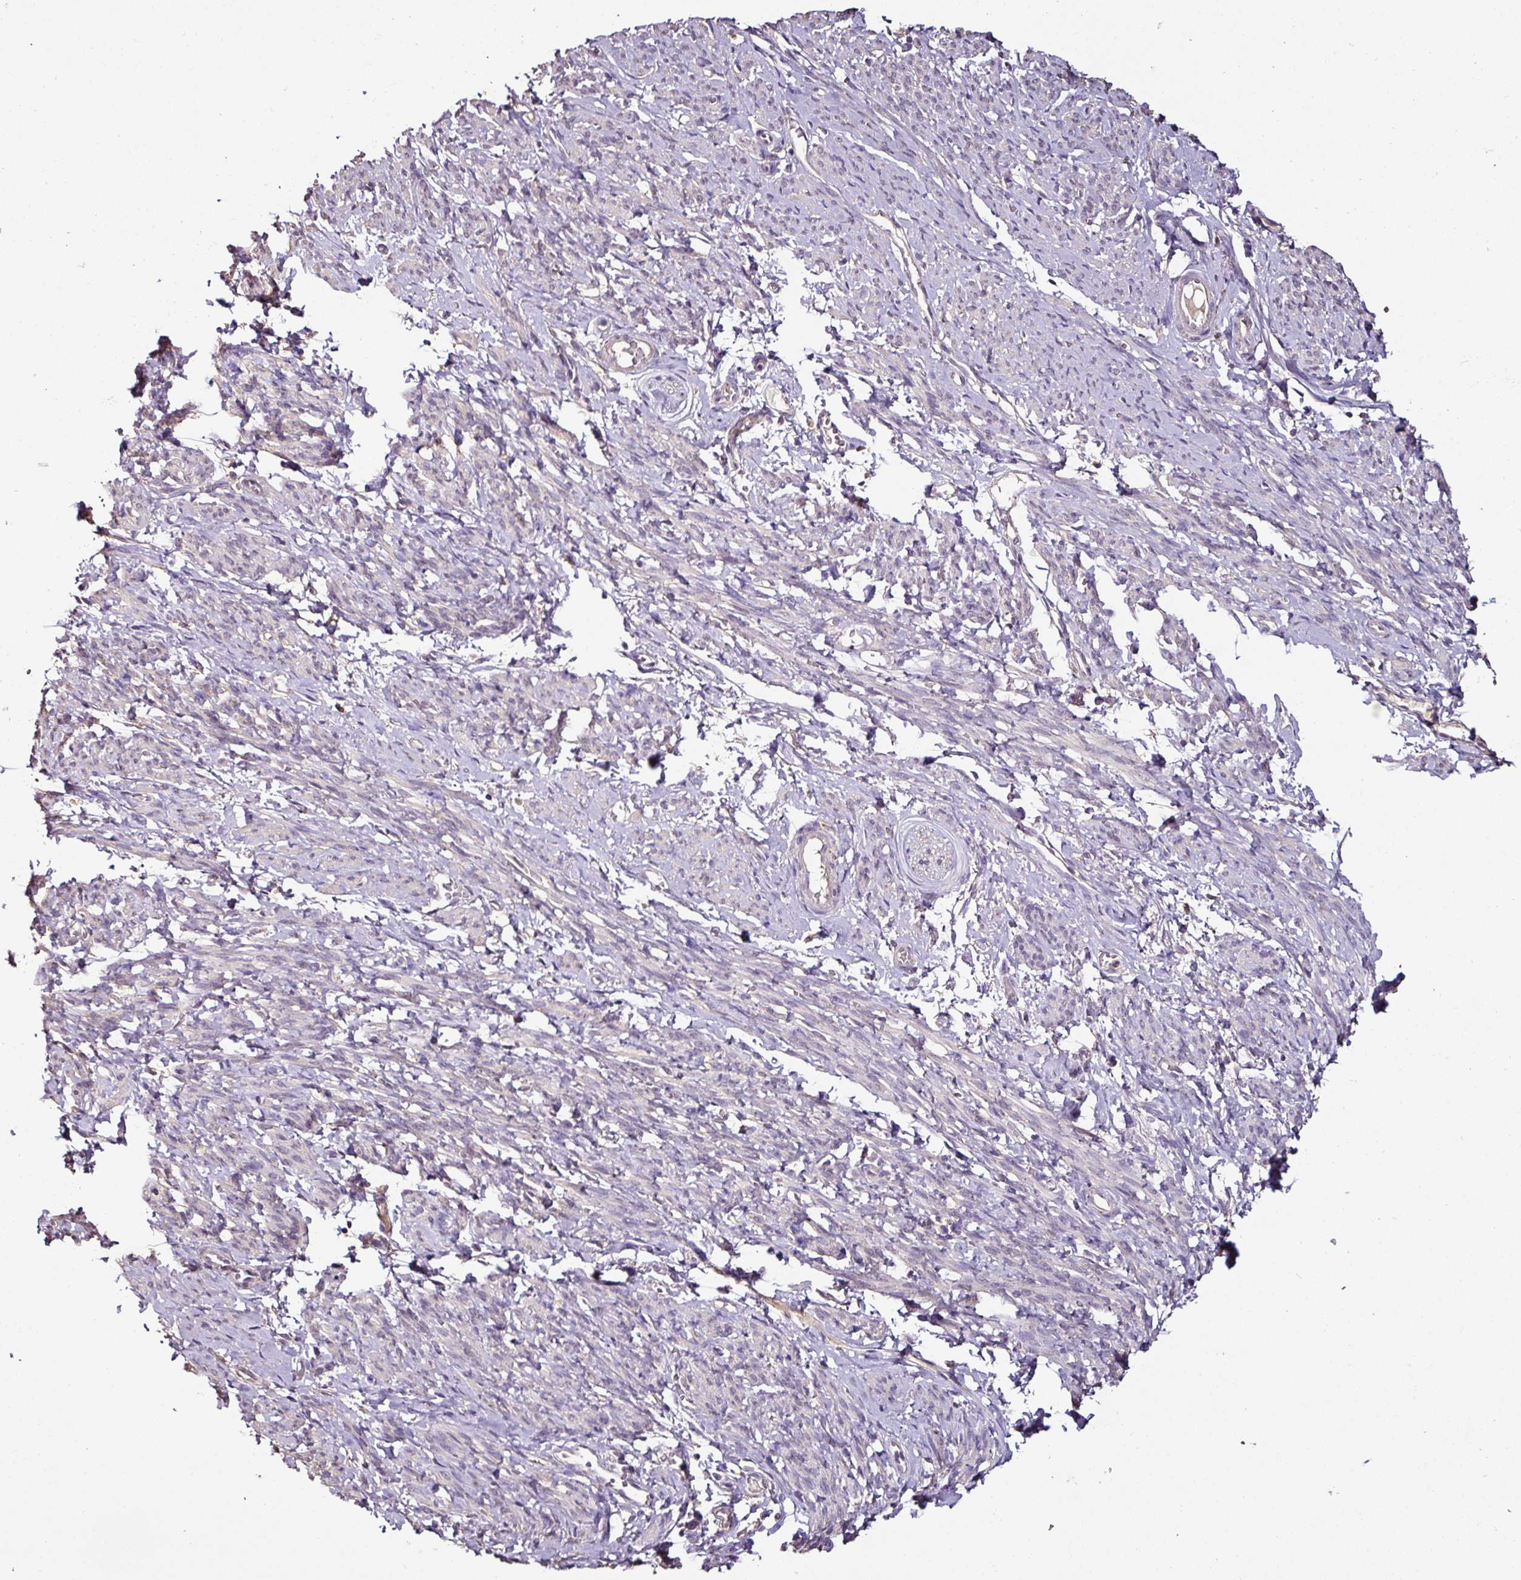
{"staining": {"intensity": "weak", "quantity": "25%-75%", "location": "nuclear"}, "tissue": "smooth muscle", "cell_type": "Smooth muscle cells", "image_type": "normal", "snomed": [{"axis": "morphology", "description": "Normal tissue, NOS"}, {"axis": "topography", "description": "Smooth muscle"}], "caption": "A brown stain highlights weak nuclear positivity of a protein in smooth muscle cells of benign smooth muscle. (DAB IHC, brown staining for protein, blue staining for nuclei).", "gene": "RPL38", "patient": {"sex": "female", "age": 65}}